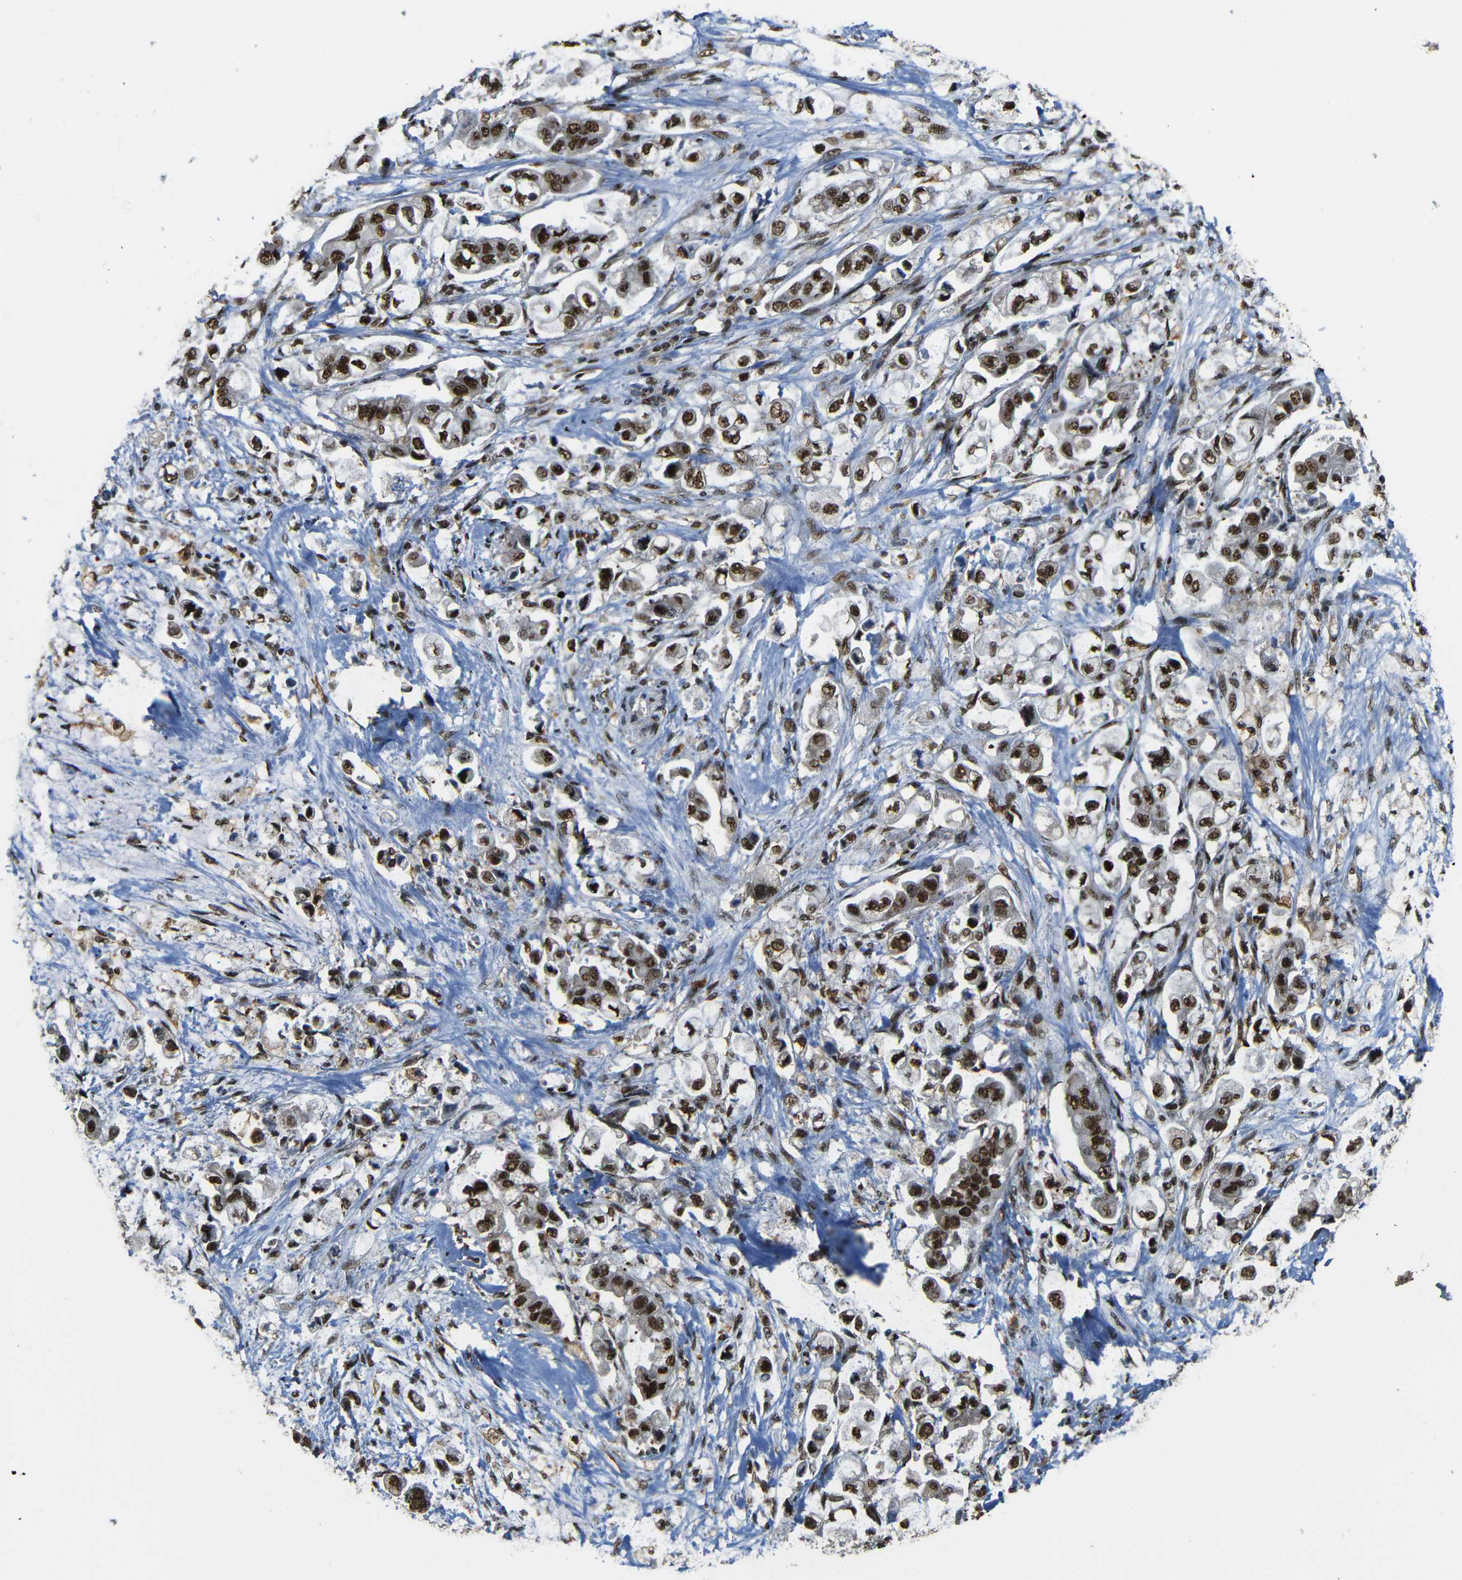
{"staining": {"intensity": "strong", "quantity": ">75%", "location": "cytoplasmic/membranous,nuclear"}, "tissue": "stomach cancer", "cell_type": "Tumor cells", "image_type": "cancer", "snomed": [{"axis": "morphology", "description": "Adenocarcinoma, NOS"}, {"axis": "topography", "description": "Stomach"}], "caption": "The image displays a brown stain indicating the presence of a protein in the cytoplasmic/membranous and nuclear of tumor cells in adenocarcinoma (stomach).", "gene": "TCF7L2", "patient": {"sex": "male", "age": 62}}